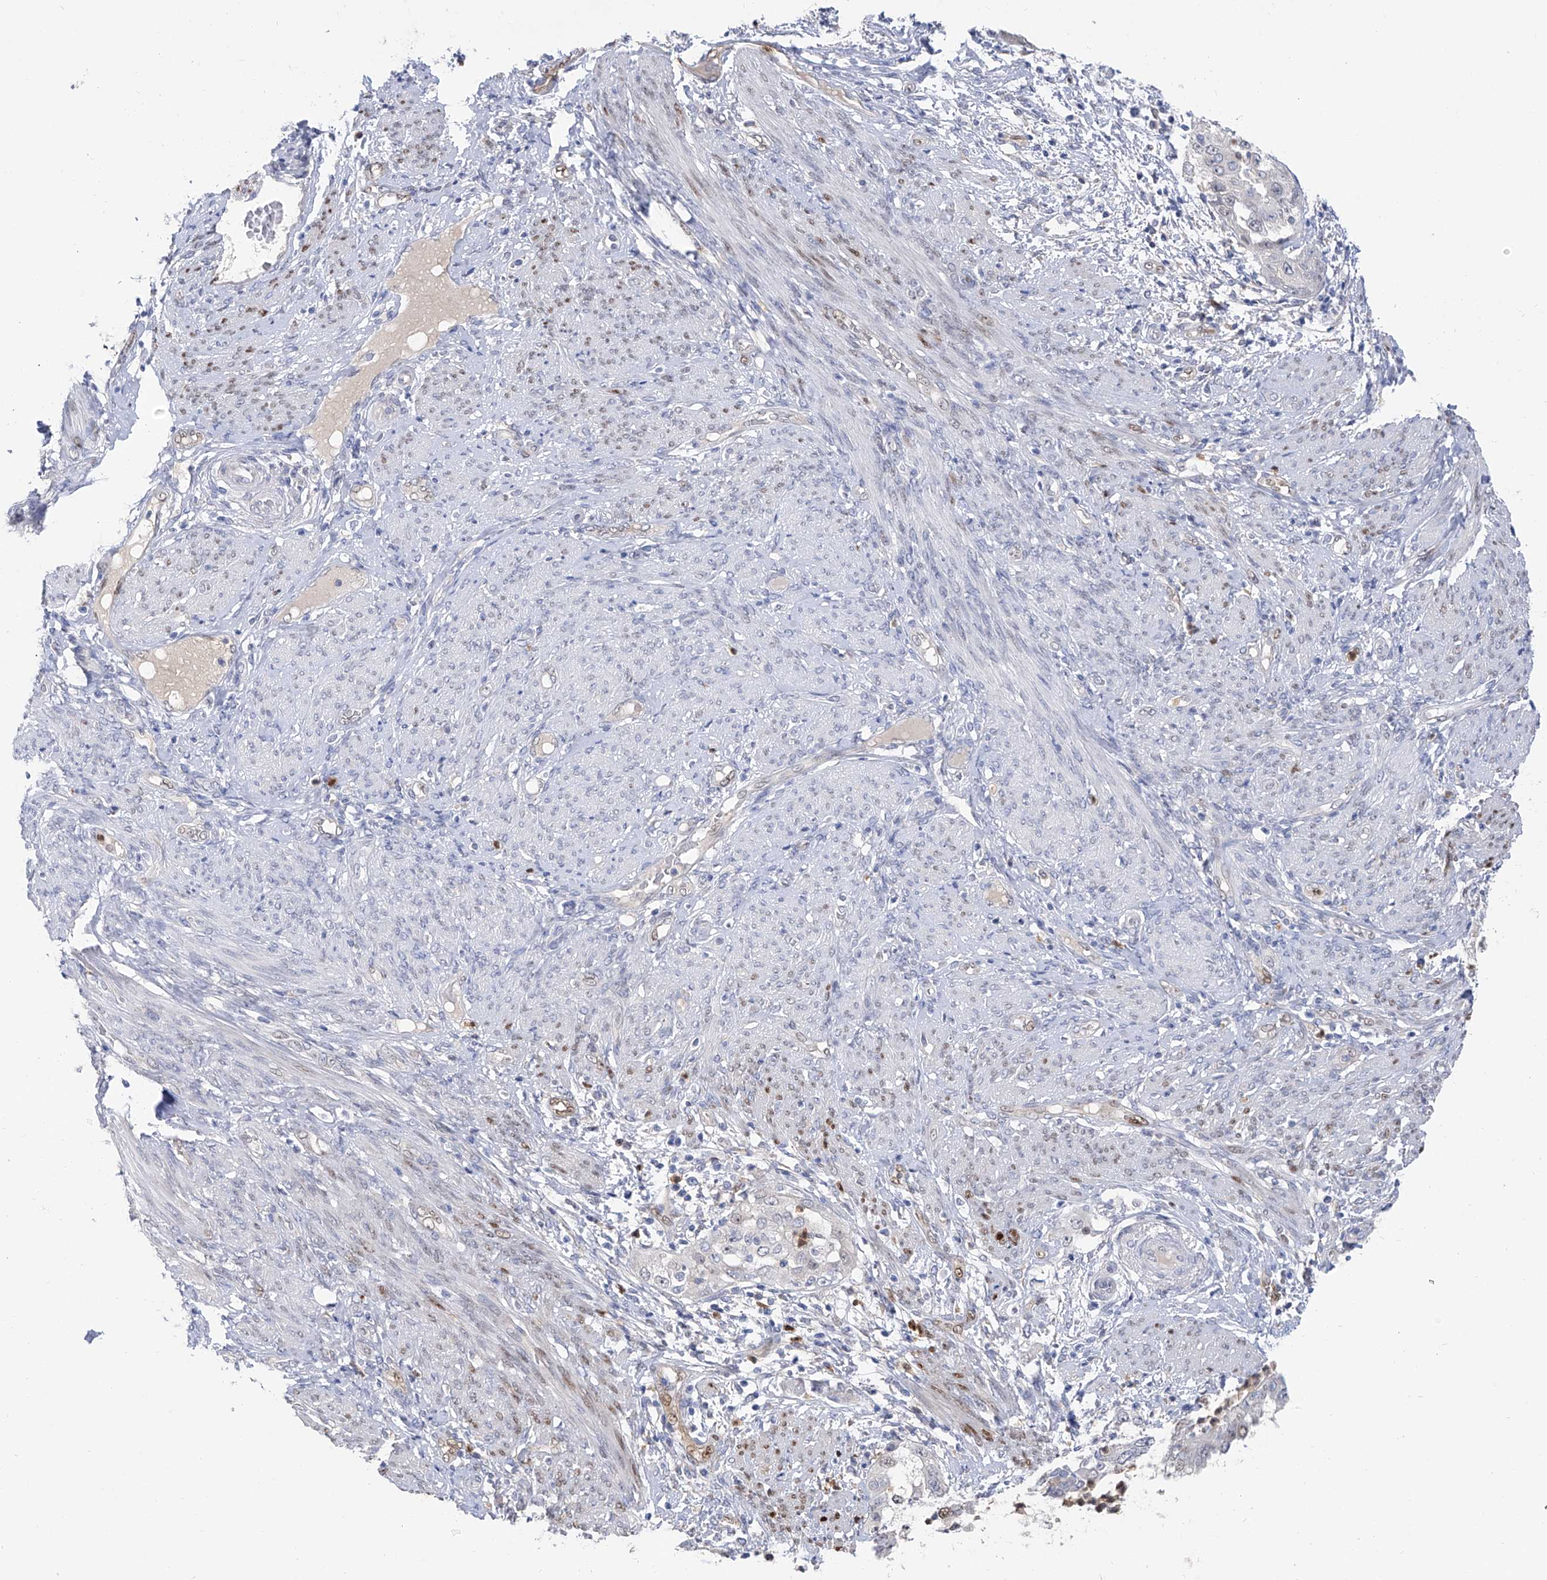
{"staining": {"intensity": "negative", "quantity": "none", "location": "none"}, "tissue": "endometrial cancer", "cell_type": "Tumor cells", "image_type": "cancer", "snomed": [{"axis": "morphology", "description": "Adenocarcinoma, NOS"}, {"axis": "topography", "description": "Endometrium"}], "caption": "IHC micrograph of neoplastic tissue: human endometrial adenocarcinoma stained with DAB shows no significant protein staining in tumor cells.", "gene": "PHF20", "patient": {"sex": "female", "age": 85}}